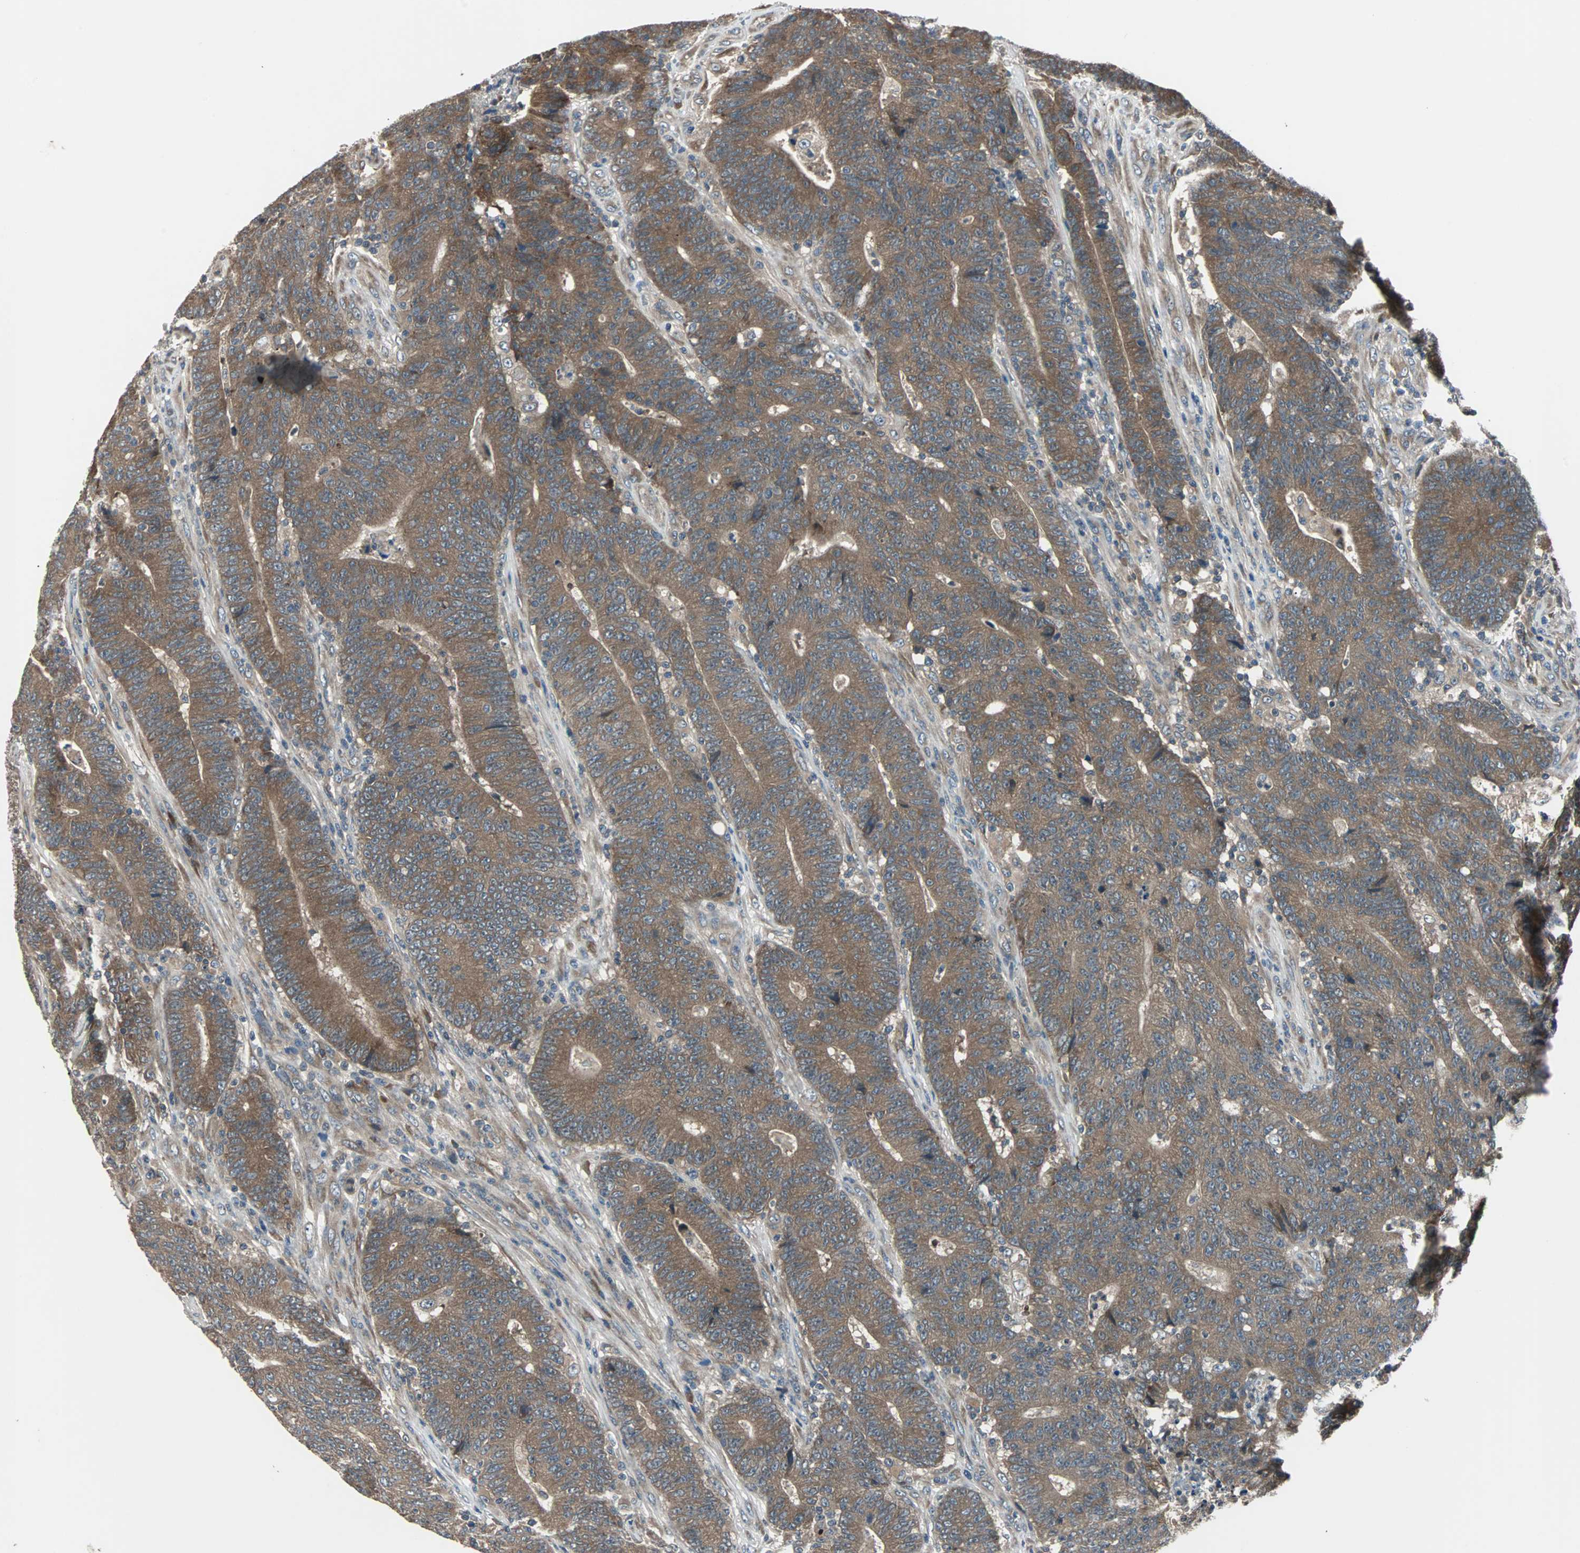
{"staining": {"intensity": "moderate", "quantity": ">75%", "location": "cytoplasmic/membranous"}, "tissue": "colorectal cancer", "cell_type": "Tumor cells", "image_type": "cancer", "snomed": [{"axis": "morphology", "description": "Normal tissue, NOS"}, {"axis": "morphology", "description": "Adenocarcinoma, NOS"}, {"axis": "topography", "description": "Colon"}], "caption": "Brown immunohistochemical staining in colorectal adenocarcinoma demonstrates moderate cytoplasmic/membranous expression in about >75% of tumor cells.", "gene": "ARF1", "patient": {"sex": "female", "age": 75}}